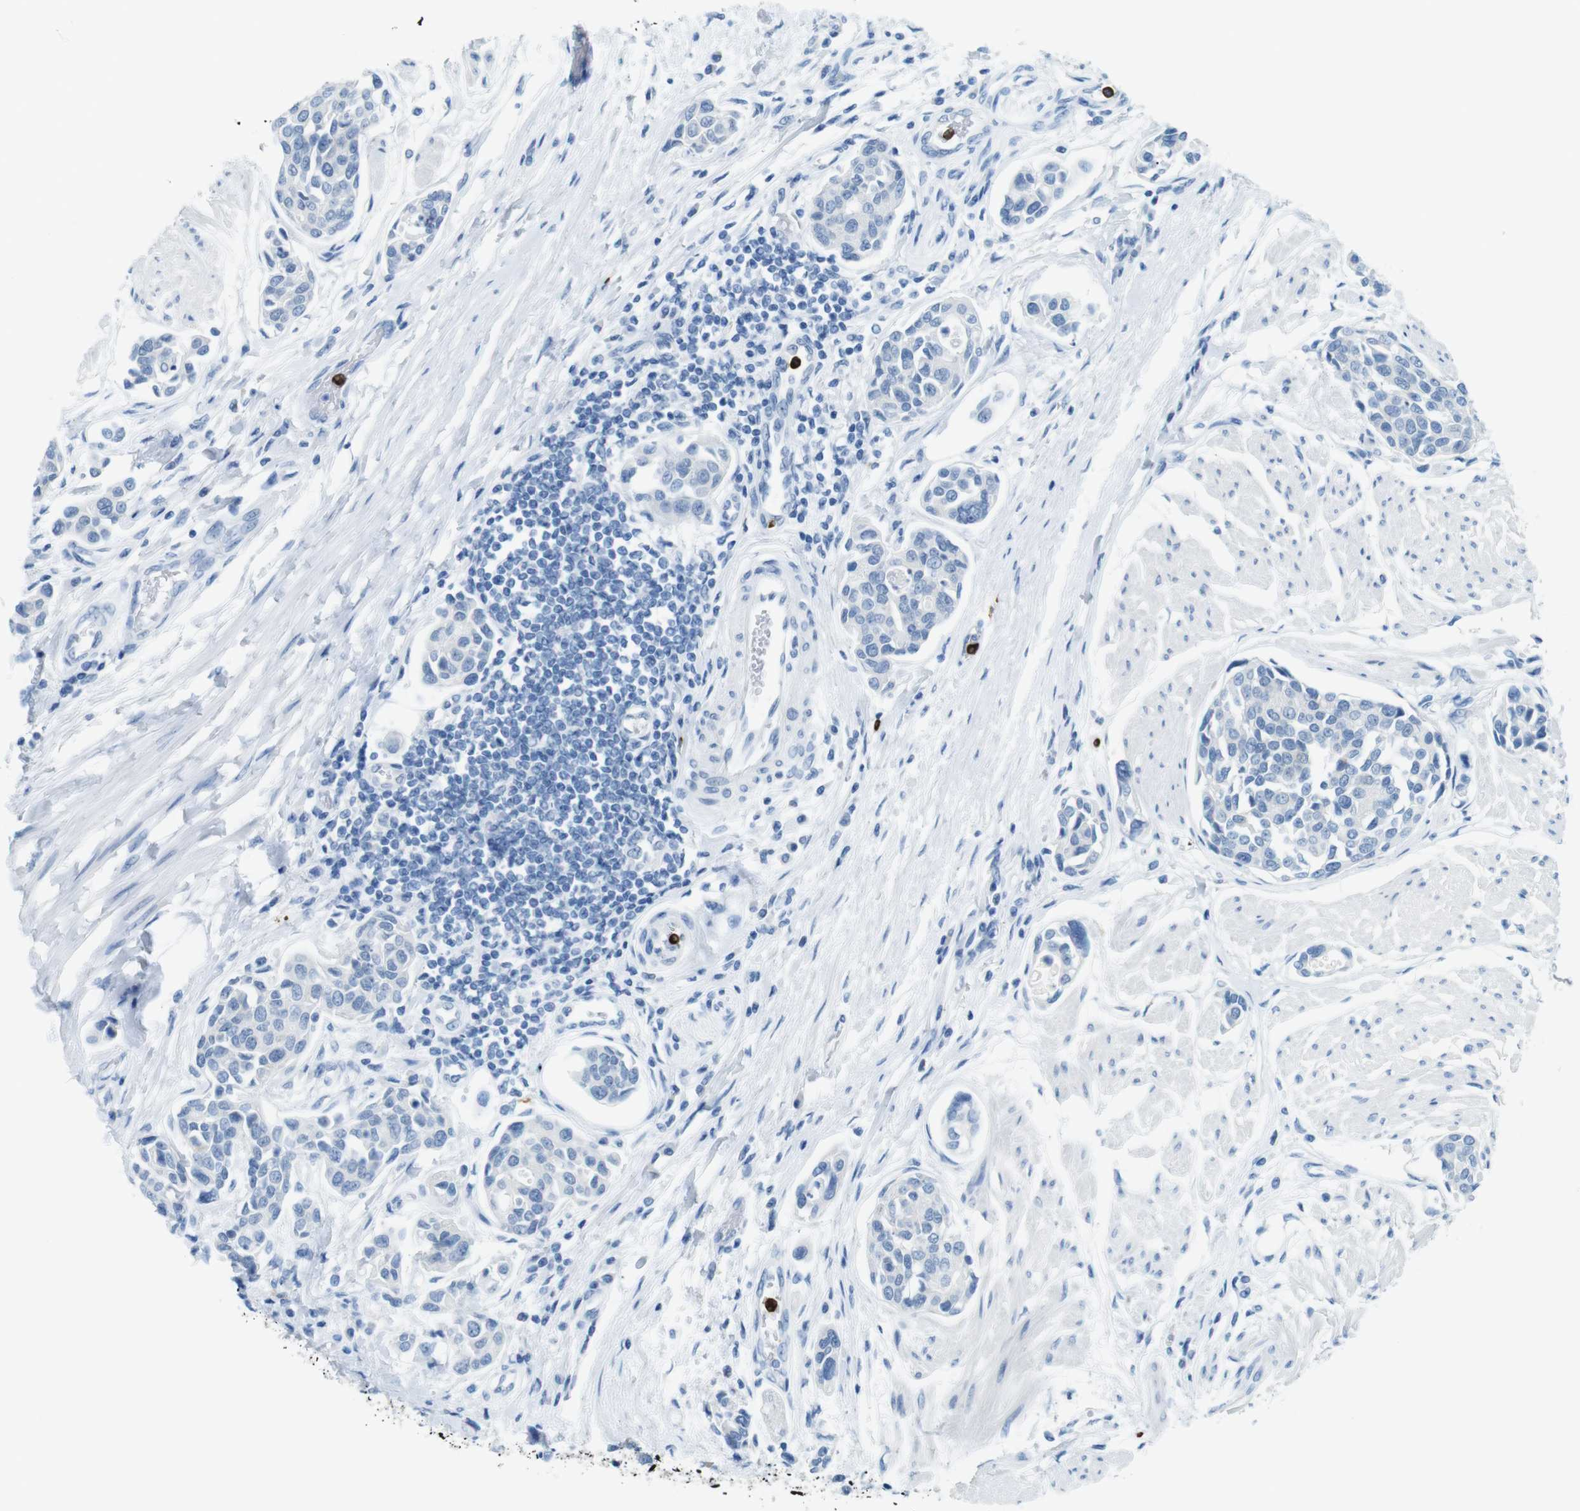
{"staining": {"intensity": "negative", "quantity": "none", "location": "none"}, "tissue": "urothelial cancer", "cell_type": "Tumor cells", "image_type": "cancer", "snomed": [{"axis": "morphology", "description": "Urothelial carcinoma, High grade"}, {"axis": "topography", "description": "Urinary bladder"}], "caption": "Tumor cells show no significant staining in urothelial carcinoma (high-grade).", "gene": "MCEMP1", "patient": {"sex": "male", "age": 78}}